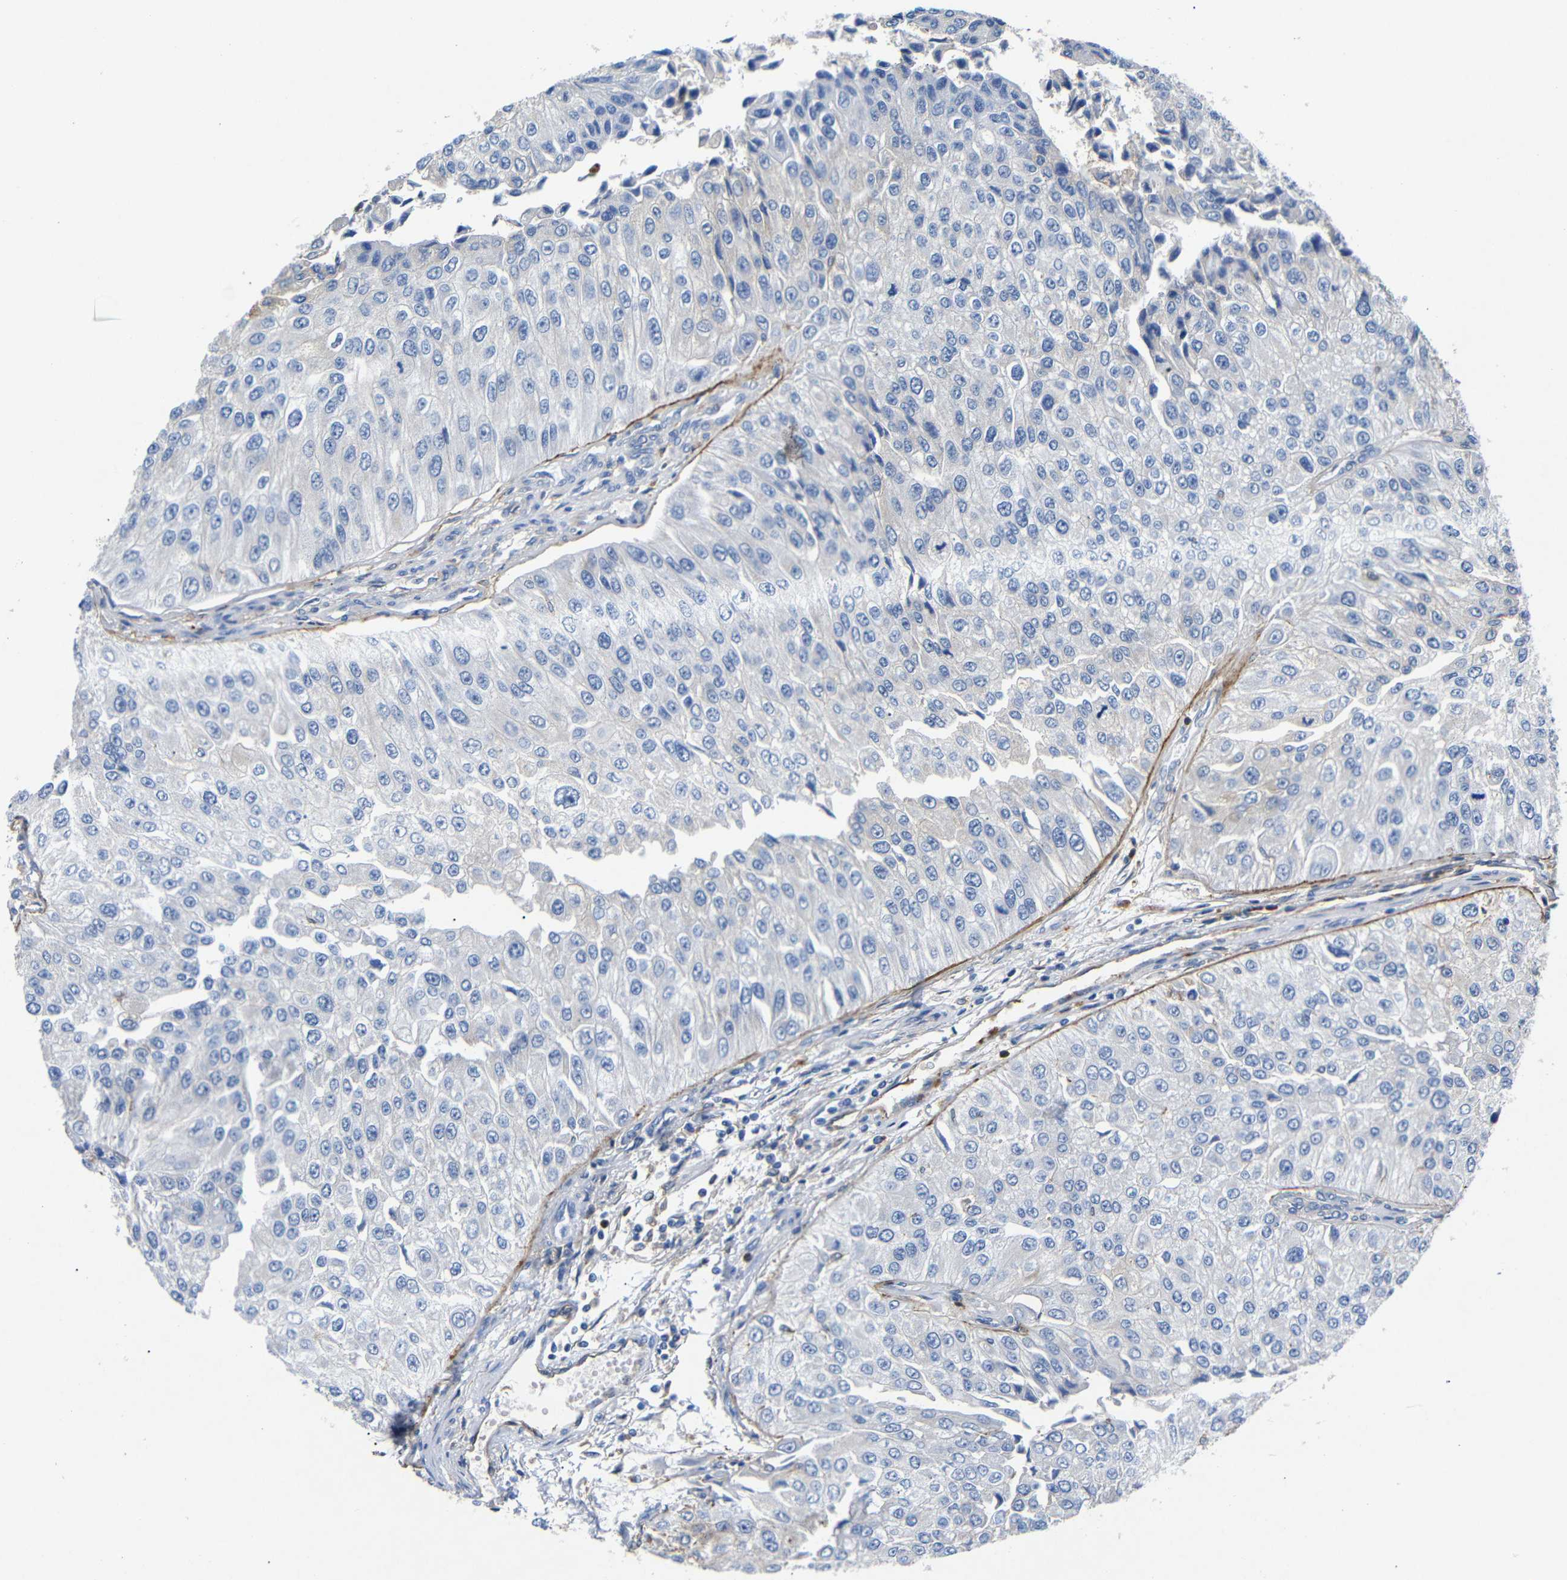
{"staining": {"intensity": "negative", "quantity": "none", "location": "none"}, "tissue": "urothelial cancer", "cell_type": "Tumor cells", "image_type": "cancer", "snomed": [{"axis": "morphology", "description": "Urothelial carcinoma, High grade"}, {"axis": "topography", "description": "Kidney"}, {"axis": "topography", "description": "Urinary bladder"}], "caption": "Urothelial cancer was stained to show a protein in brown. There is no significant positivity in tumor cells. (DAB immunohistochemistry, high magnification).", "gene": "SDCBP", "patient": {"sex": "male", "age": 77}}